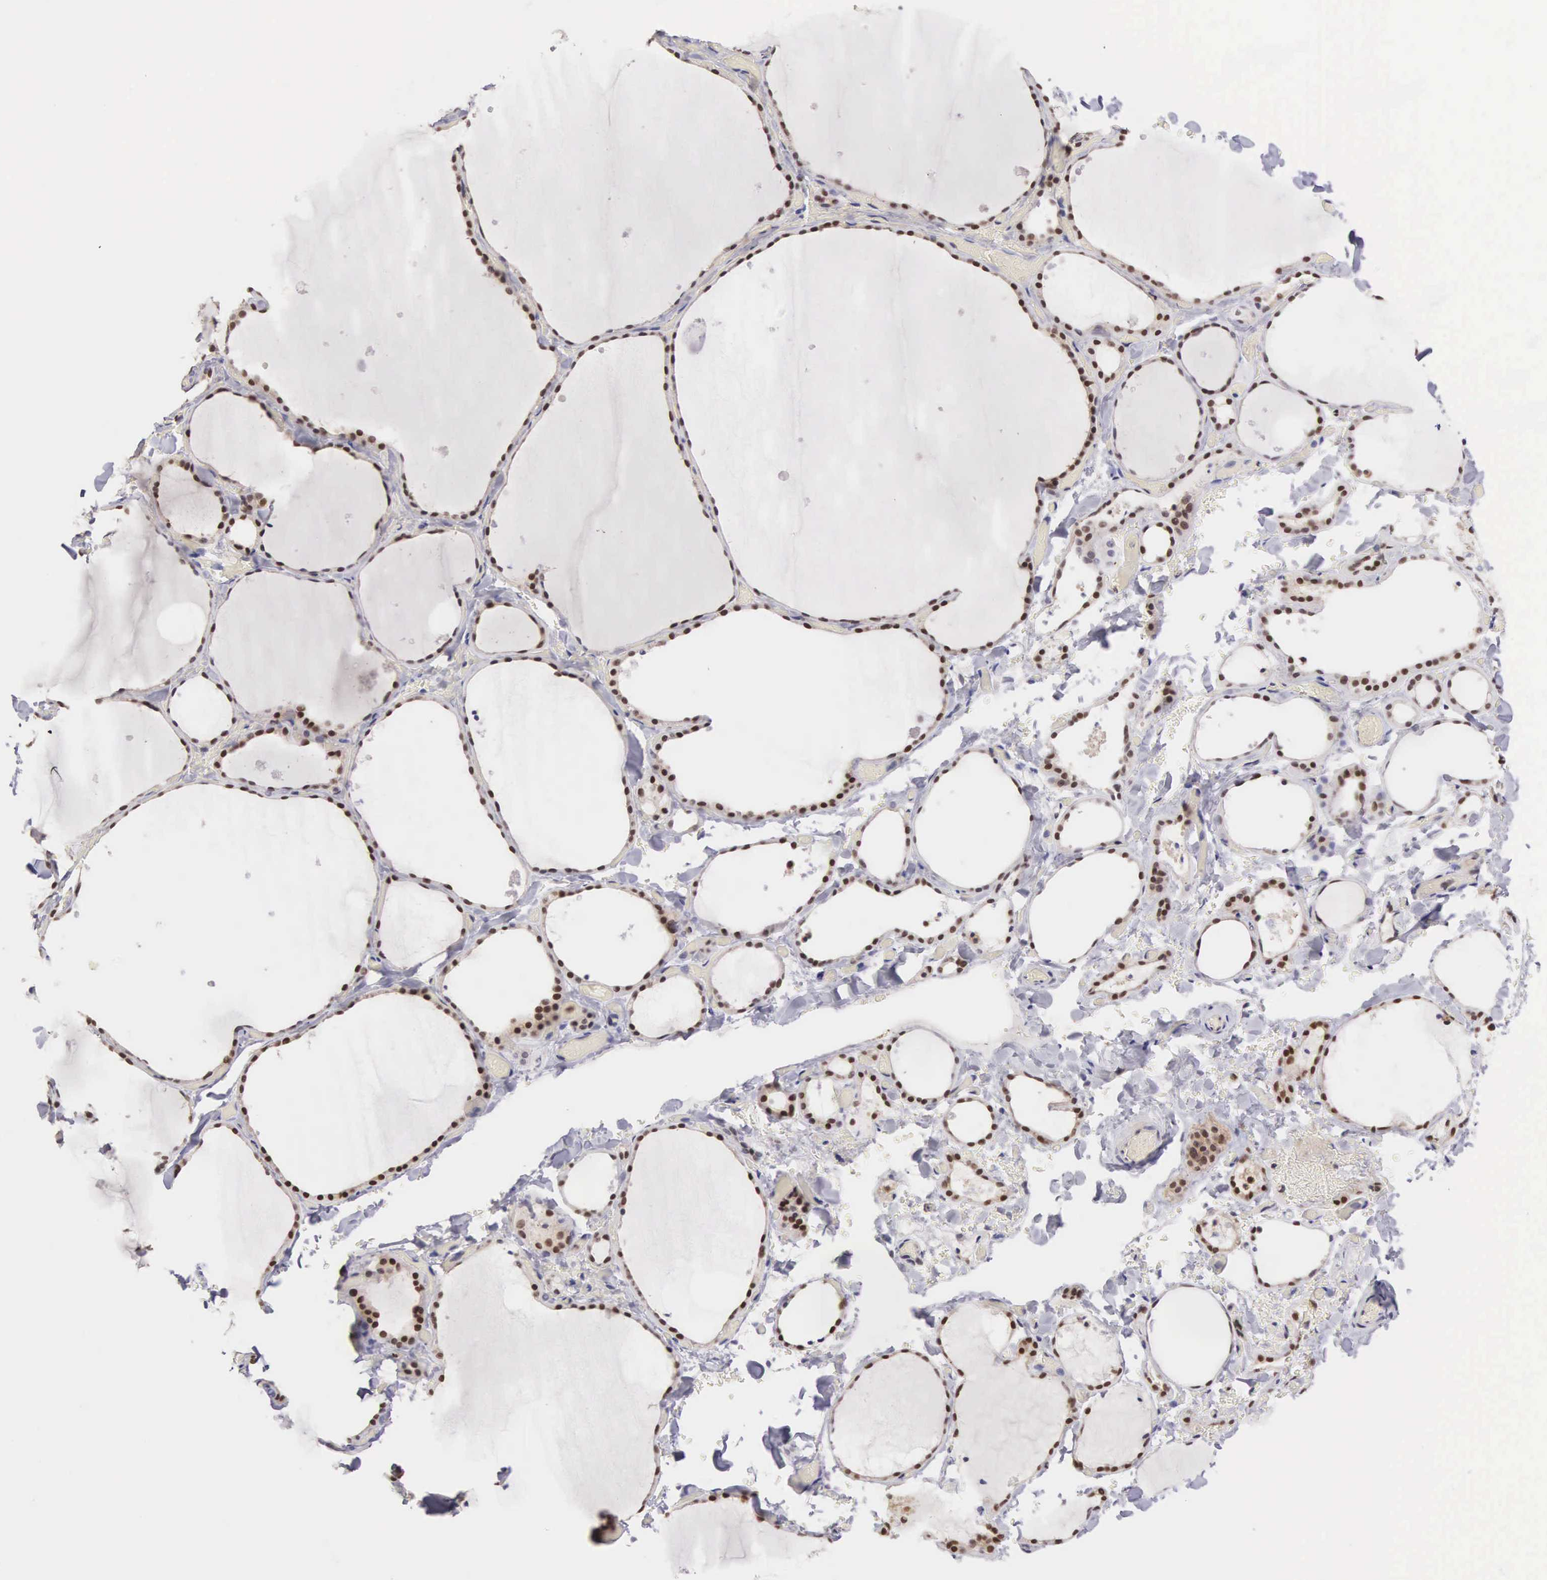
{"staining": {"intensity": "strong", "quantity": ">75%", "location": "nuclear"}, "tissue": "thyroid gland", "cell_type": "Glandular cells", "image_type": "normal", "snomed": [{"axis": "morphology", "description": "Normal tissue, NOS"}, {"axis": "topography", "description": "Thyroid gland"}], "caption": "A brown stain labels strong nuclear positivity of a protein in glandular cells of normal human thyroid gland. The protein of interest is shown in brown color, while the nuclei are stained blue.", "gene": "GRK3", "patient": {"sex": "male", "age": 34}}